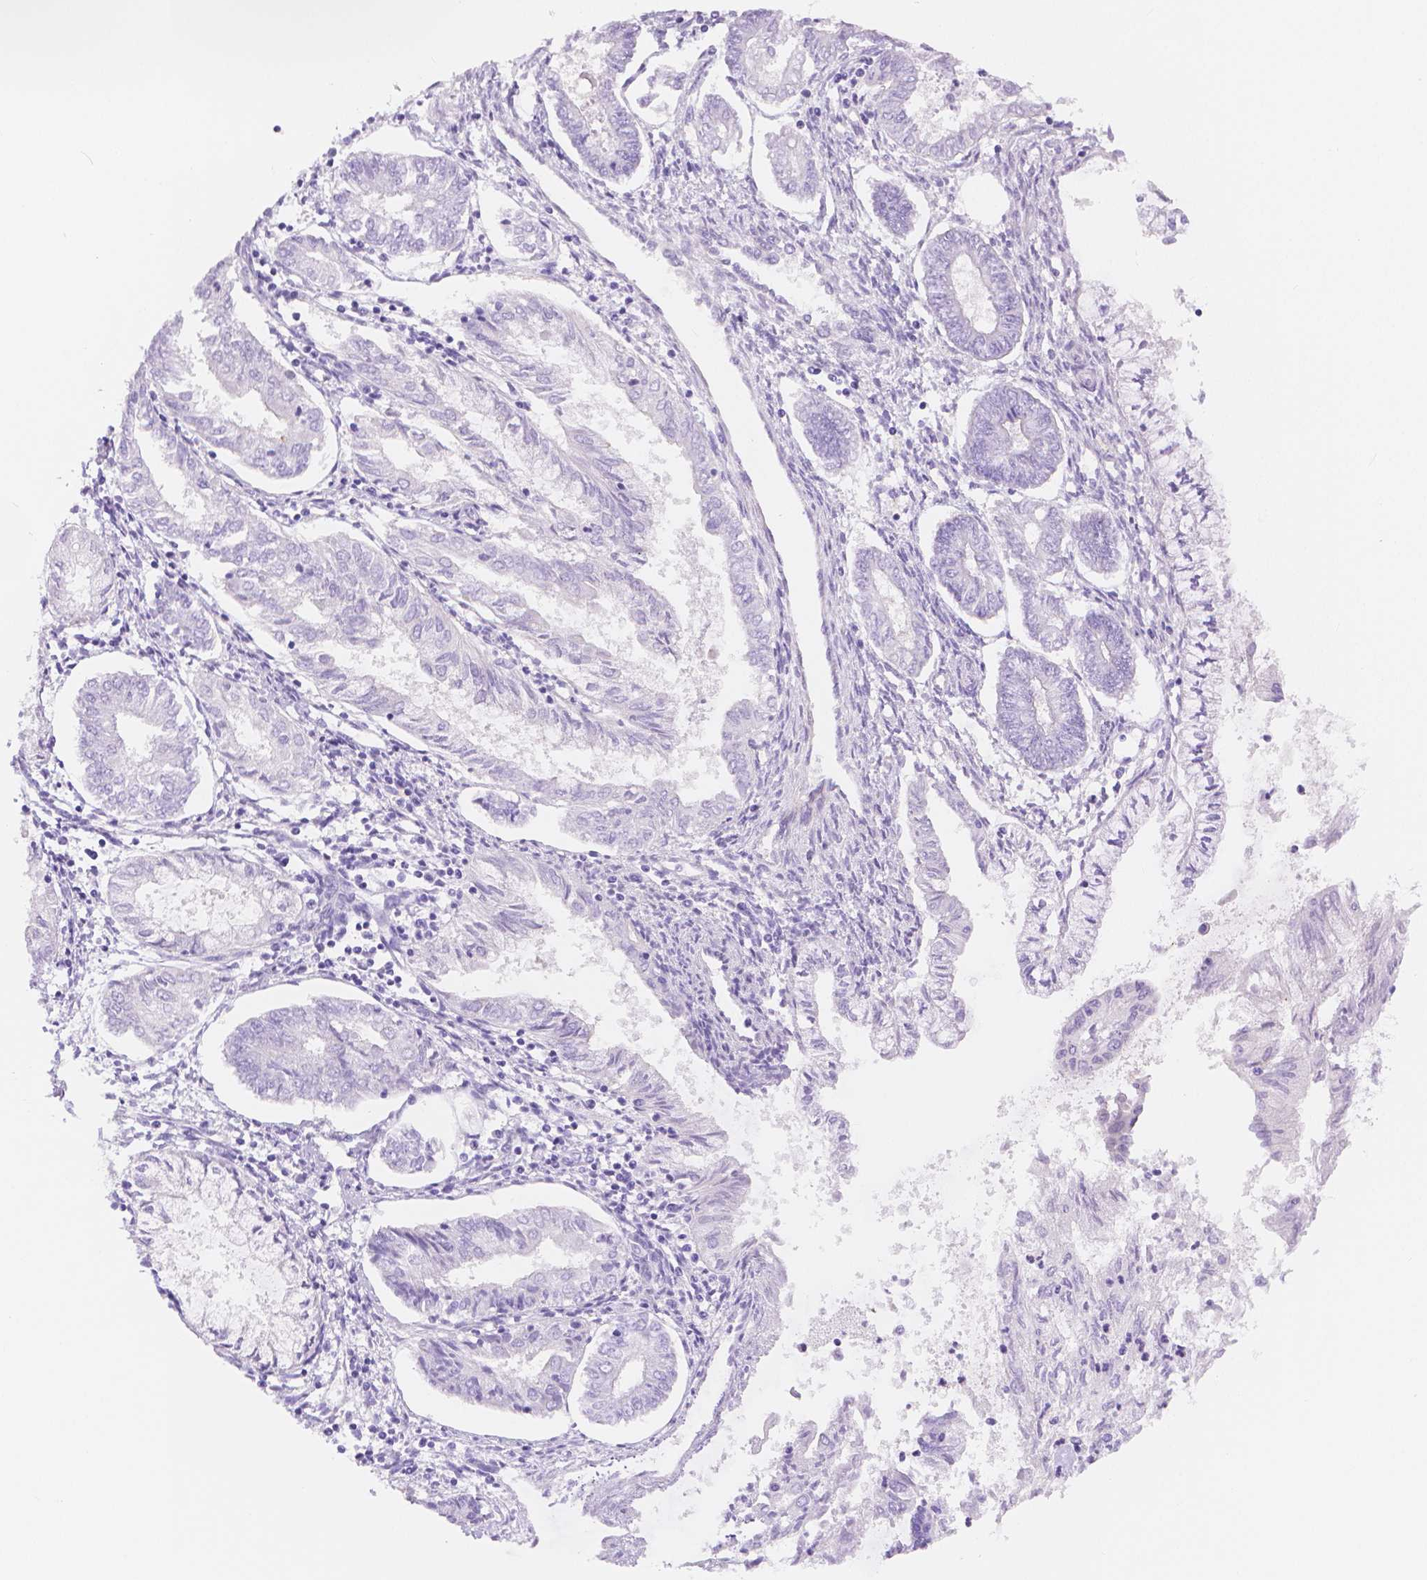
{"staining": {"intensity": "negative", "quantity": "none", "location": "none"}, "tissue": "endometrial cancer", "cell_type": "Tumor cells", "image_type": "cancer", "snomed": [{"axis": "morphology", "description": "Adenocarcinoma, NOS"}, {"axis": "topography", "description": "Endometrium"}], "caption": "Endometrial adenocarcinoma was stained to show a protein in brown. There is no significant expression in tumor cells.", "gene": "SLC27A5", "patient": {"sex": "female", "age": 68}}